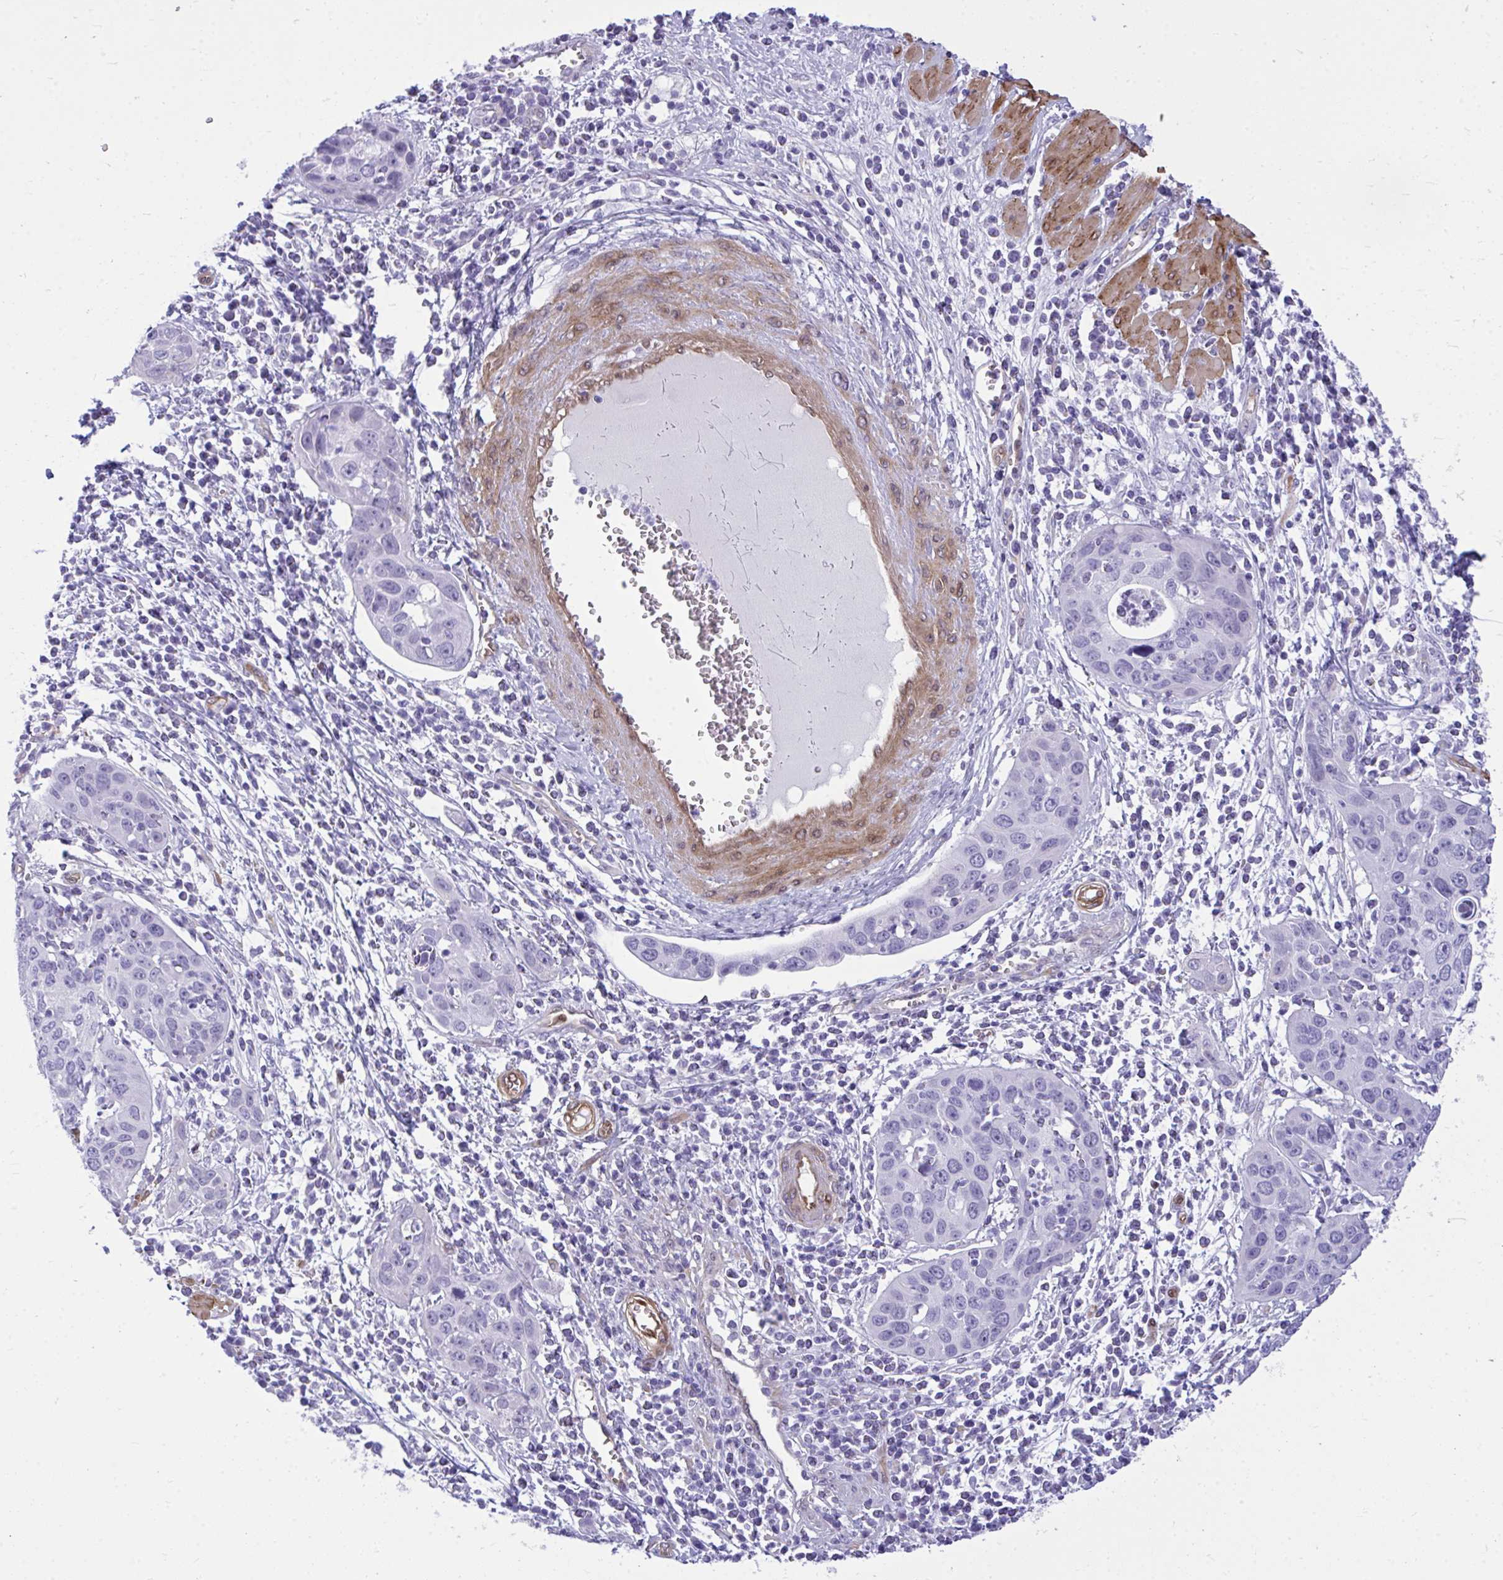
{"staining": {"intensity": "negative", "quantity": "none", "location": "none"}, "tissue": "cervical cancer", "cell_type": "Tumor cells", "image_type": "cancer", "snomed": [{"axis": "morphology", "description": "Squamous cell carcinoma, NOS"}, {"axis": "topography", "description": "Cervix"}], "caption": "The image displays no significant staining in tumor cells of cervical cancer.", "gene": "LIMS2", "patient": {"sex": "female", "age": 36}}